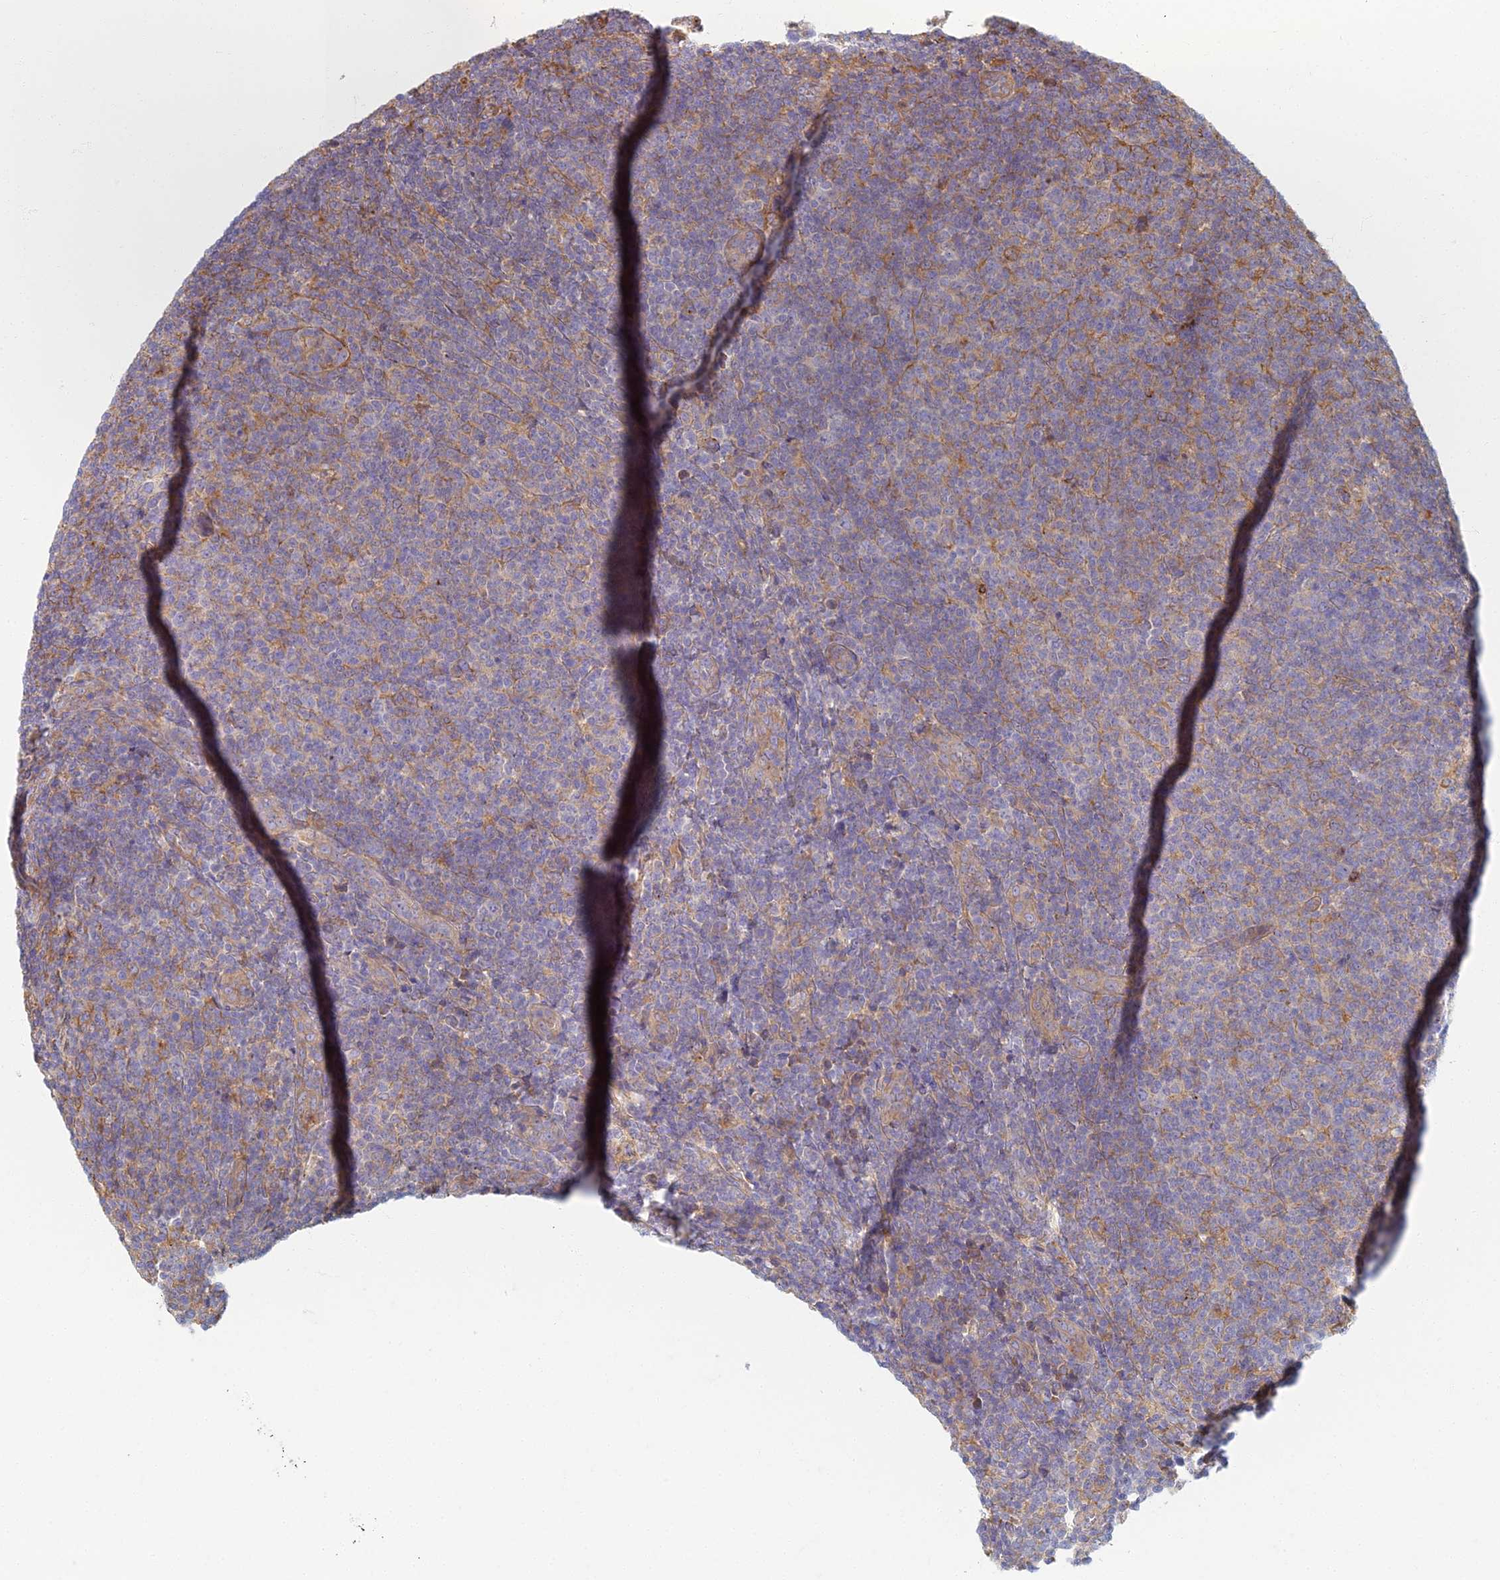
{"staining": {"intensity": "moderate", "quantity": "<25%", "location": "cytoplasmic/membranous"}, "tissue": "lymphoma", "cell_type": "Tumor cells", "image_type": "cancer", "snomed": [{"axis": "morphology", "description": "Malignant lymphoma, non-Hodgkin's type, Low grade"}, {"axis": "topography", "description": "Lymph node"}], "caption": "The immunohistochemical stain shows moderate cytoplasmic/membranous staining in tumor cells of lymphoma tissue.", "gene": "RBSN", "patient": {"sex": "male", "age": 66}}